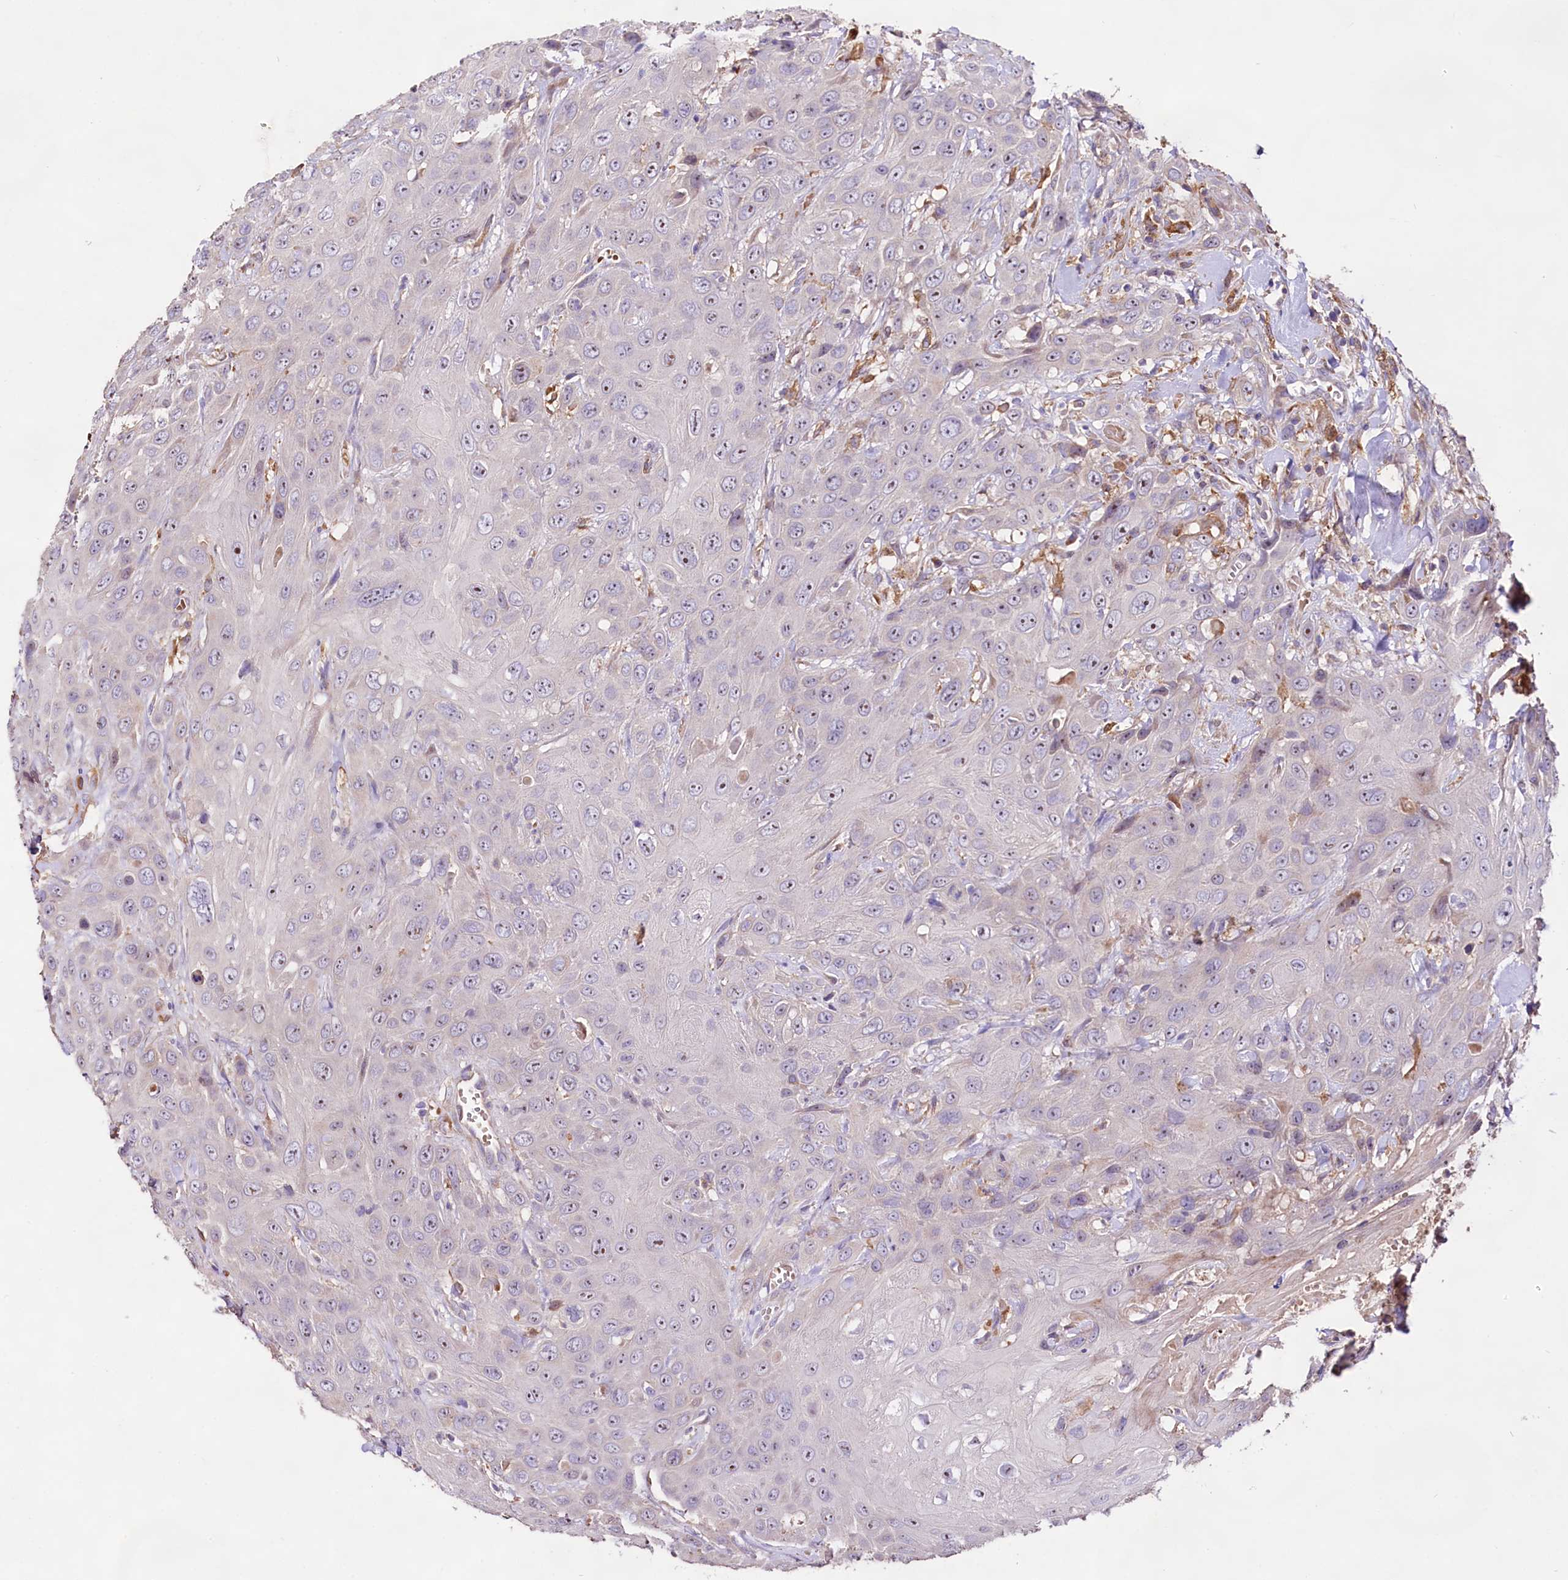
{"staining": {"intensity": "negative", "quantity": "none", "location": "none"}, "tissue": "head and neck cancer", "cell_type": "Tumor cells", "image_type": "cancer", "snomed": [{"axis": "morphology", "description": "Squamous cell carcinoma, NOS"}, {"axis": "topography", "description": "Head-Neck"}], "caption": "Immunohistochemistry (IHC) histopathology image of neoplastic tissue: head and neck cancer stained with DAB (3,3'-diaminobenzidine) demonstrates no significant protein positivity in tumor cells.", "gene": "DMXL2", "patient": {"sex": "male", "age": 81}}